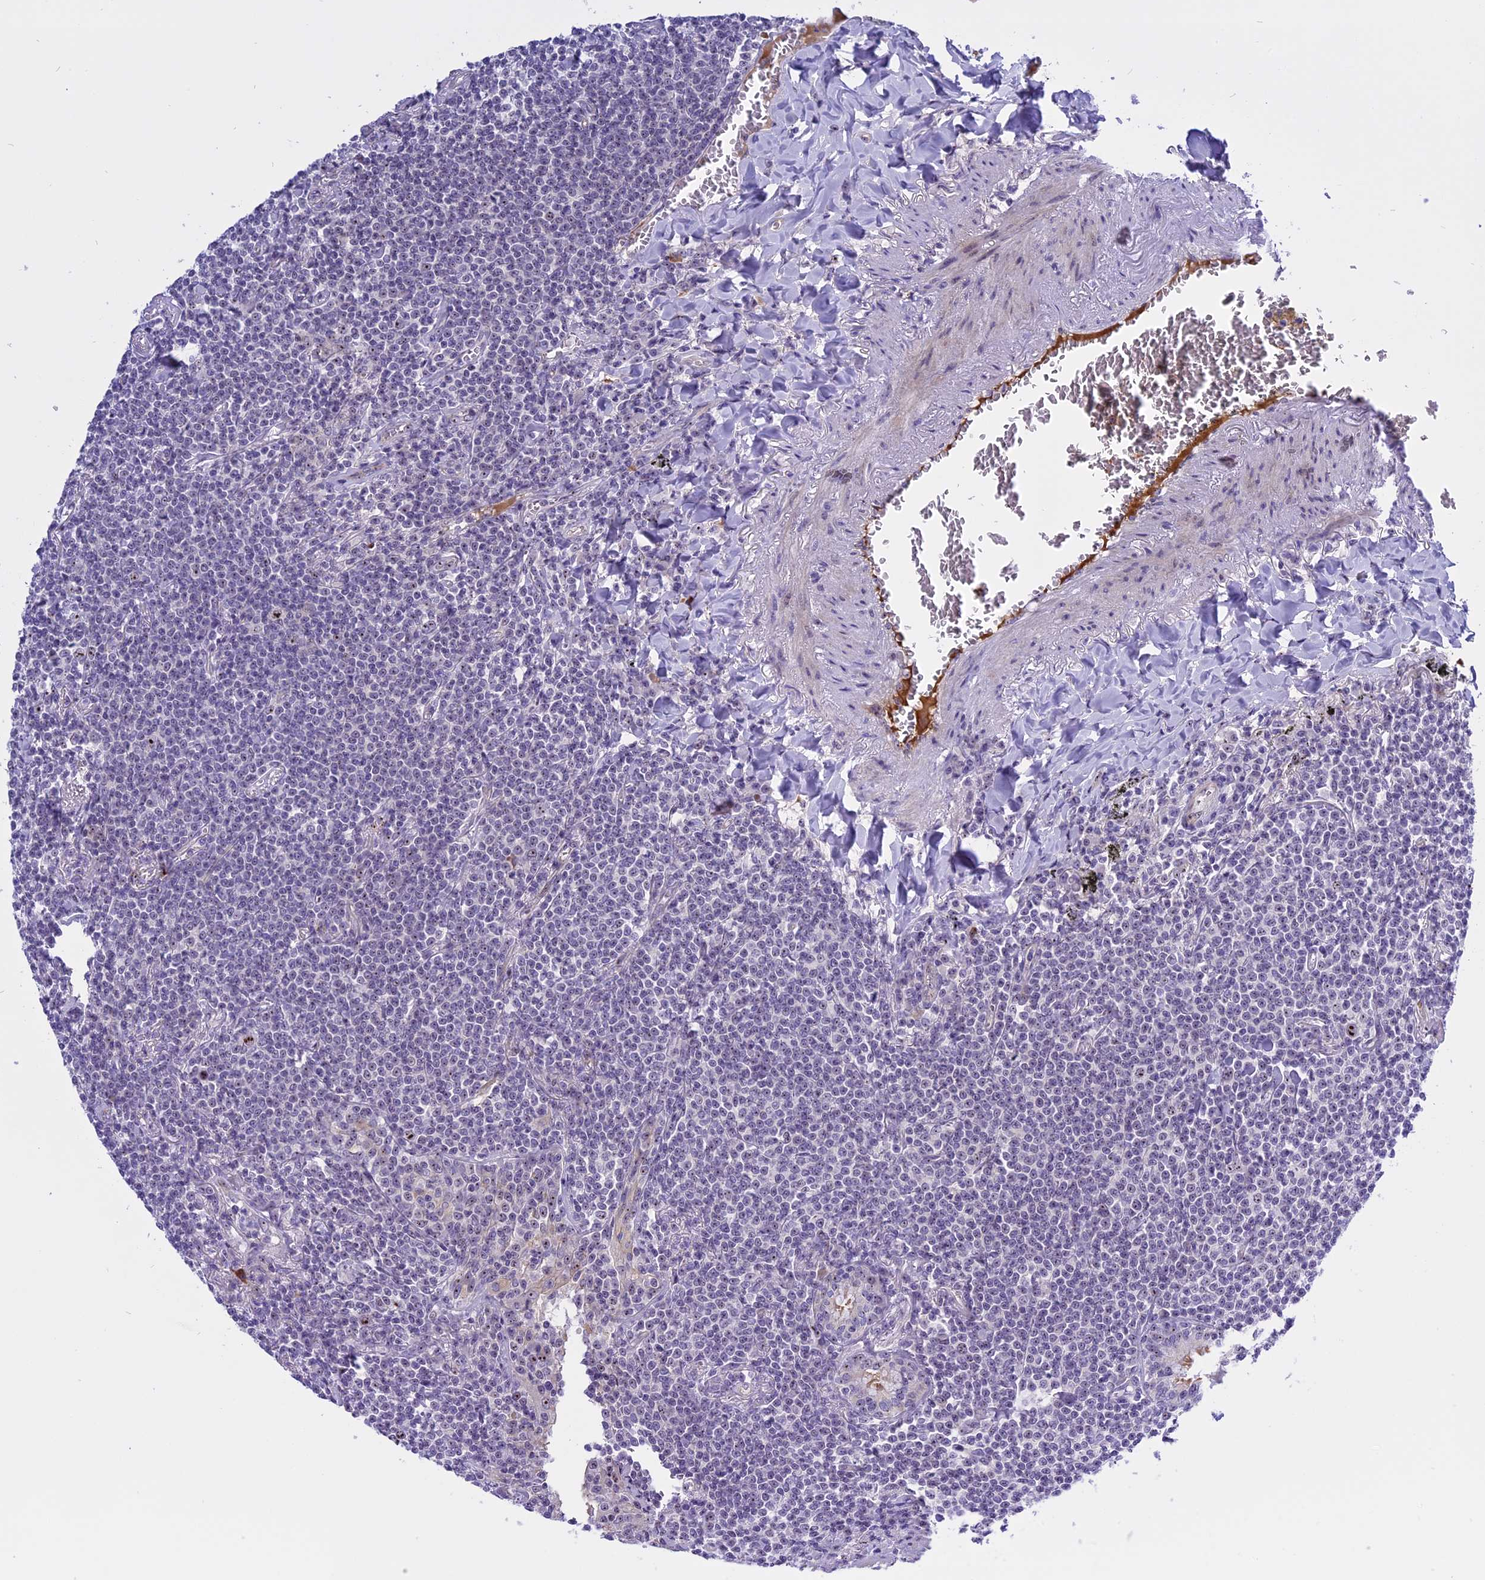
{"staining": {"intensity": "negative", "quantity": "none", "location": "none"}, "tissue": "lymphoma", "cell_type": "Tumor cells", "image_type": "cancer", "snomed": [{"axis": "morphology", "description": "Malignant lymphoma, non-Hodgkin's type, Low grade"}, {"axis": "topography", "description": "Lung"}], "caption": "Histopathology image shows no significant protein expression in tumor cells of lymphoma.", "gene": "TBL3", "patient": {"sex": "female", "age": 71}}